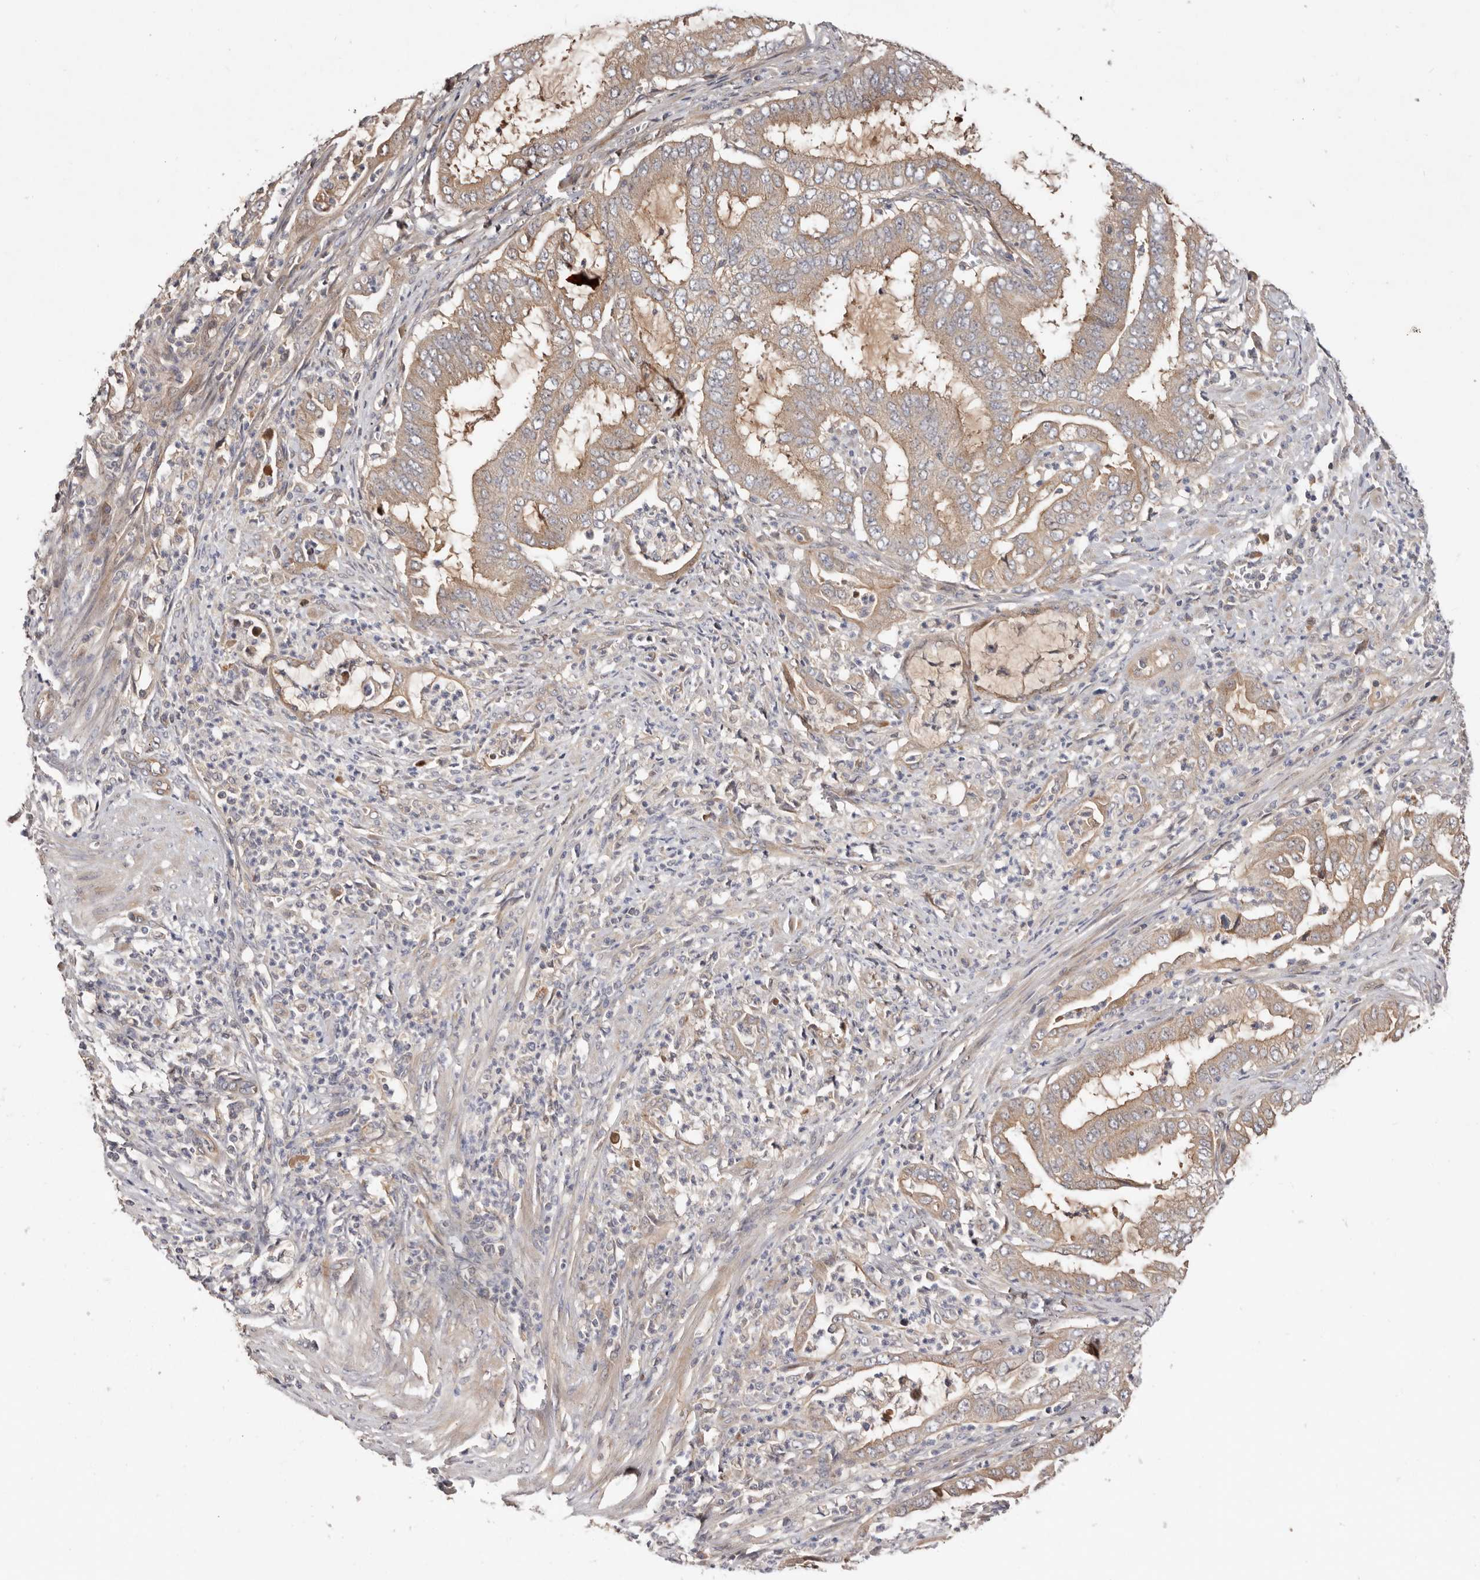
{"staining": {"intensity": "weak", "quantity": ">75%", "location": "cytoplasmic/membranous"}, "tissue": "endometrial cancer", "cell_type": "Tumor cells", "image_type": "cancer", "snomed": [{"axis": "morphology", "description": "Adenocarcinoma, NOS"}, {"axis": "topography", "description": "Endometrium"}], "caption": "A micrograph of endometrial cancer stained for a protein exhibits weak cytoplasmic/membranous brown staining in tumor cells.", "gene": "DOP1A", "patient": {"sex": "female", "age": 51}}